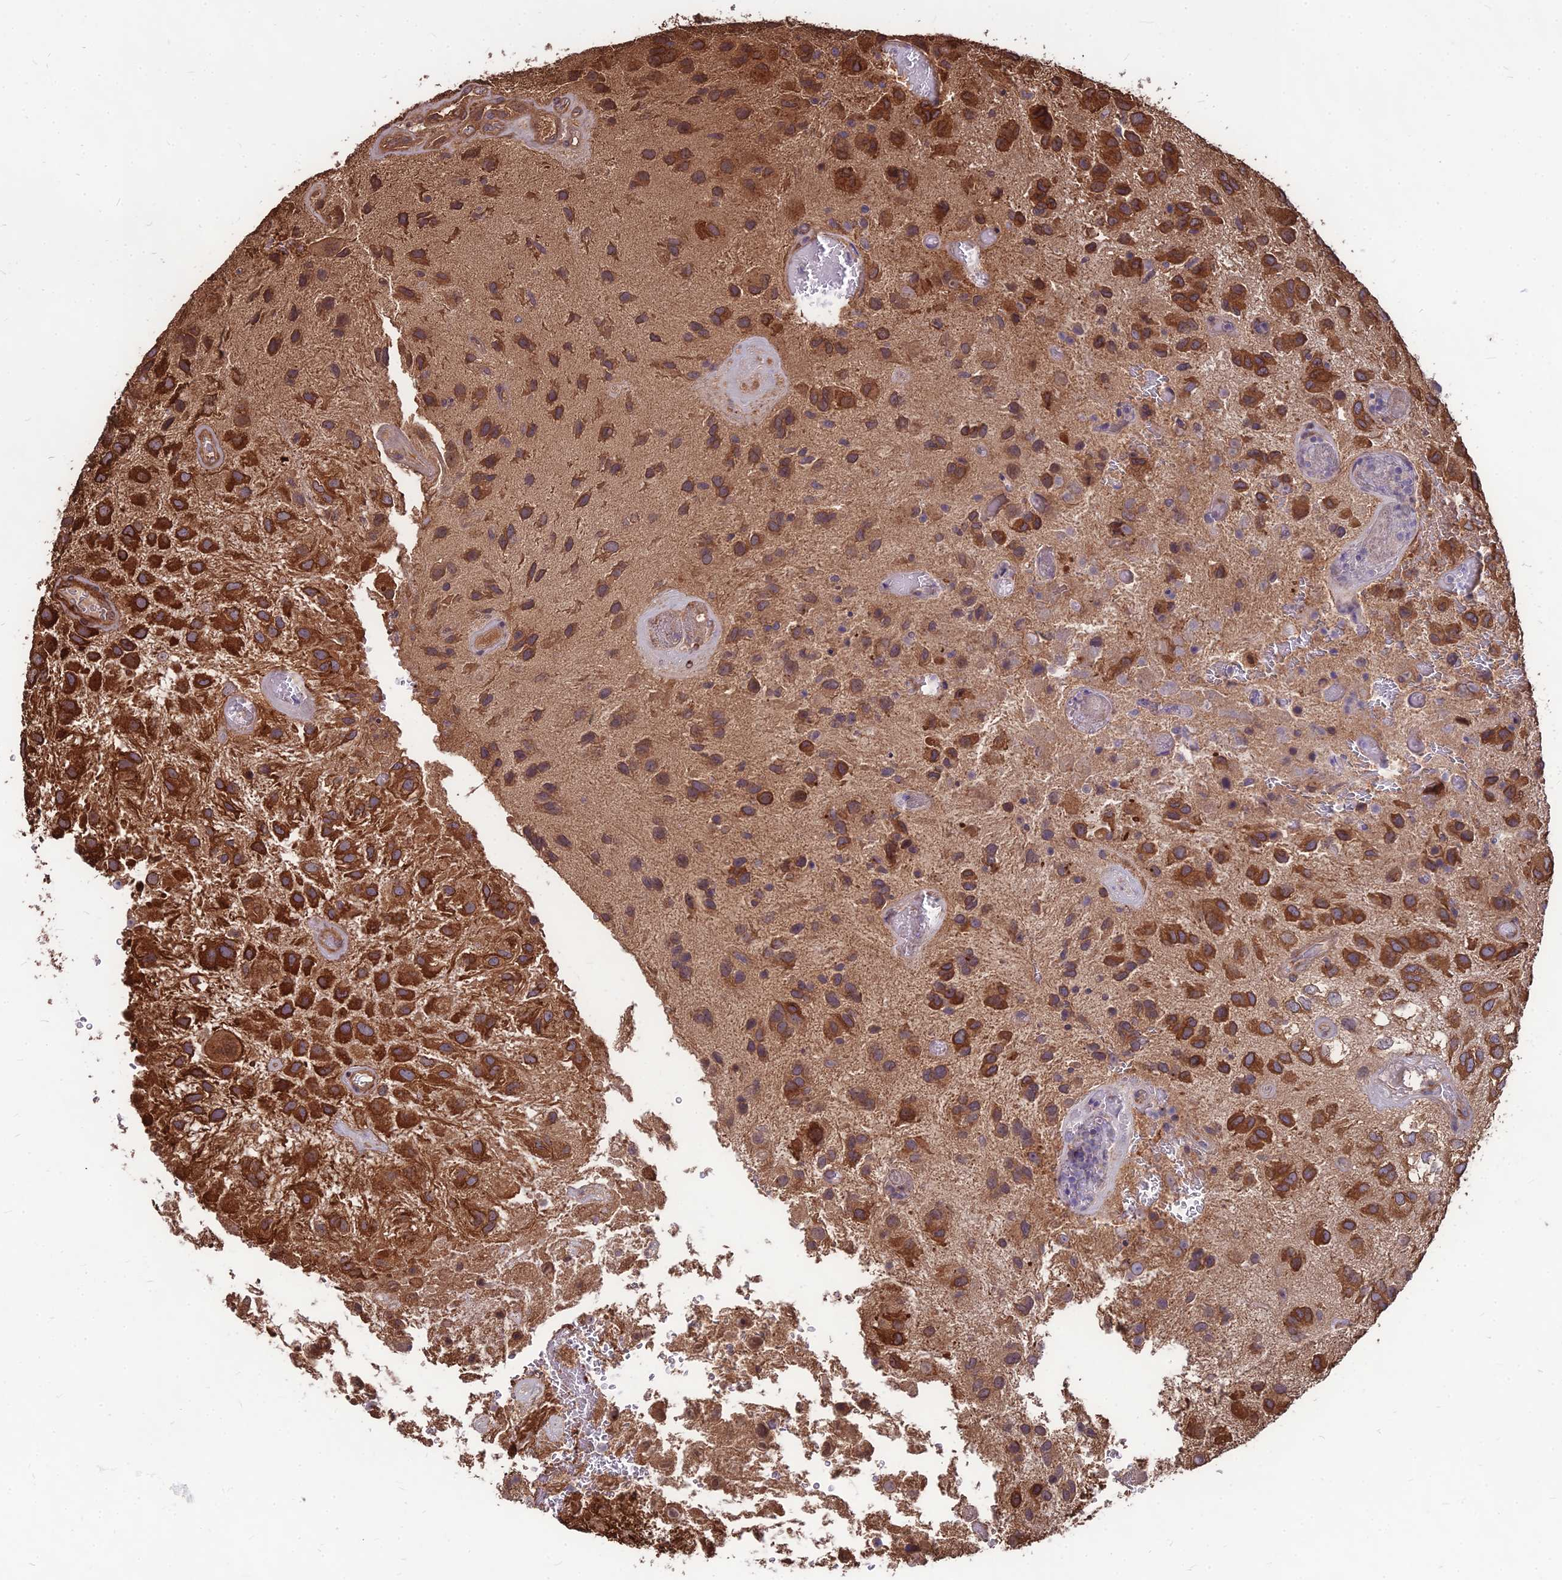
{"staining": {"intensity": "strong", "quantity": ">75%", "location": "cytoplasmic/membranous"}, "tissue": "glioma", "cell_type": "Tumor cells", "image_type": "cancer", "snomed": [{"axis": "morphology", "description": "Glioma, malignant, Low grade"}, {"axis": "topography", "description": "Brain"}], "caption": "Strong cytoplasmic/membranous protein expression is seen in approximately >75% of tumor cells in malignant glioma (low-grade).", "gene": "LSM6", "patient": {"sex": "male", "age": 66}}